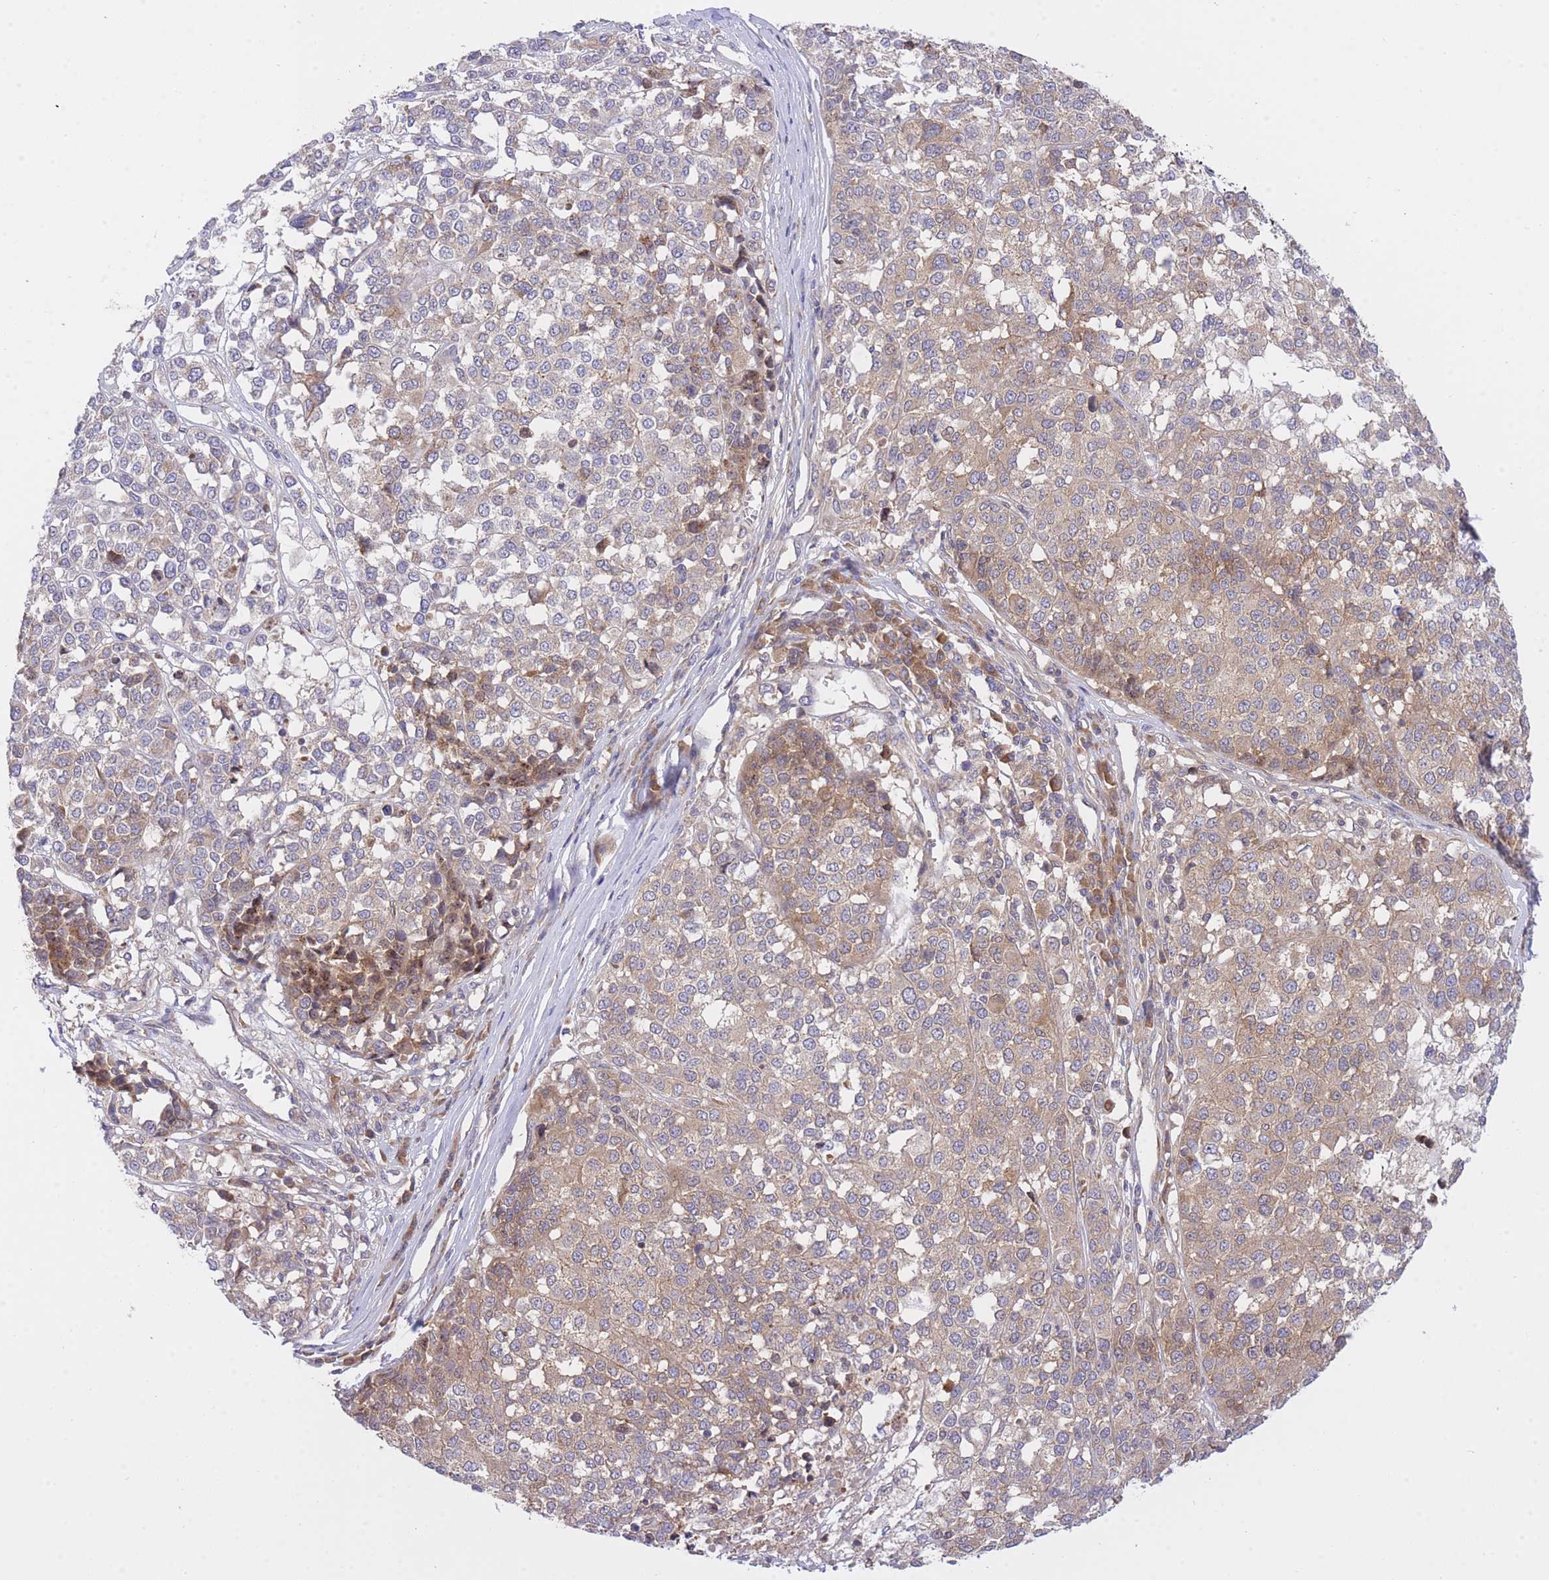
{"staining": {"intensity": "weak", "quantity": "25%-75%", "location": "cytoplasmic/membranous"}, "tissue": "melanoma", "cell_type": "Tumor cells", "image_type": "cancer", "snomed": [{"axis": "morphology", "description": "Malignant melanoma, Metastatic site"}, {"axis": "topography", "description": "Lymph node"}], "caption": "Malignant melanoma (metastatic site) stained with DAB immunohistochemistry demonstrates low levels of weak cytoplasmic/membranous staining in approximately 25%-75% of tumor cells.", "gene": "EIF2B2", "patient": {"sex": "male", "age": 44}}